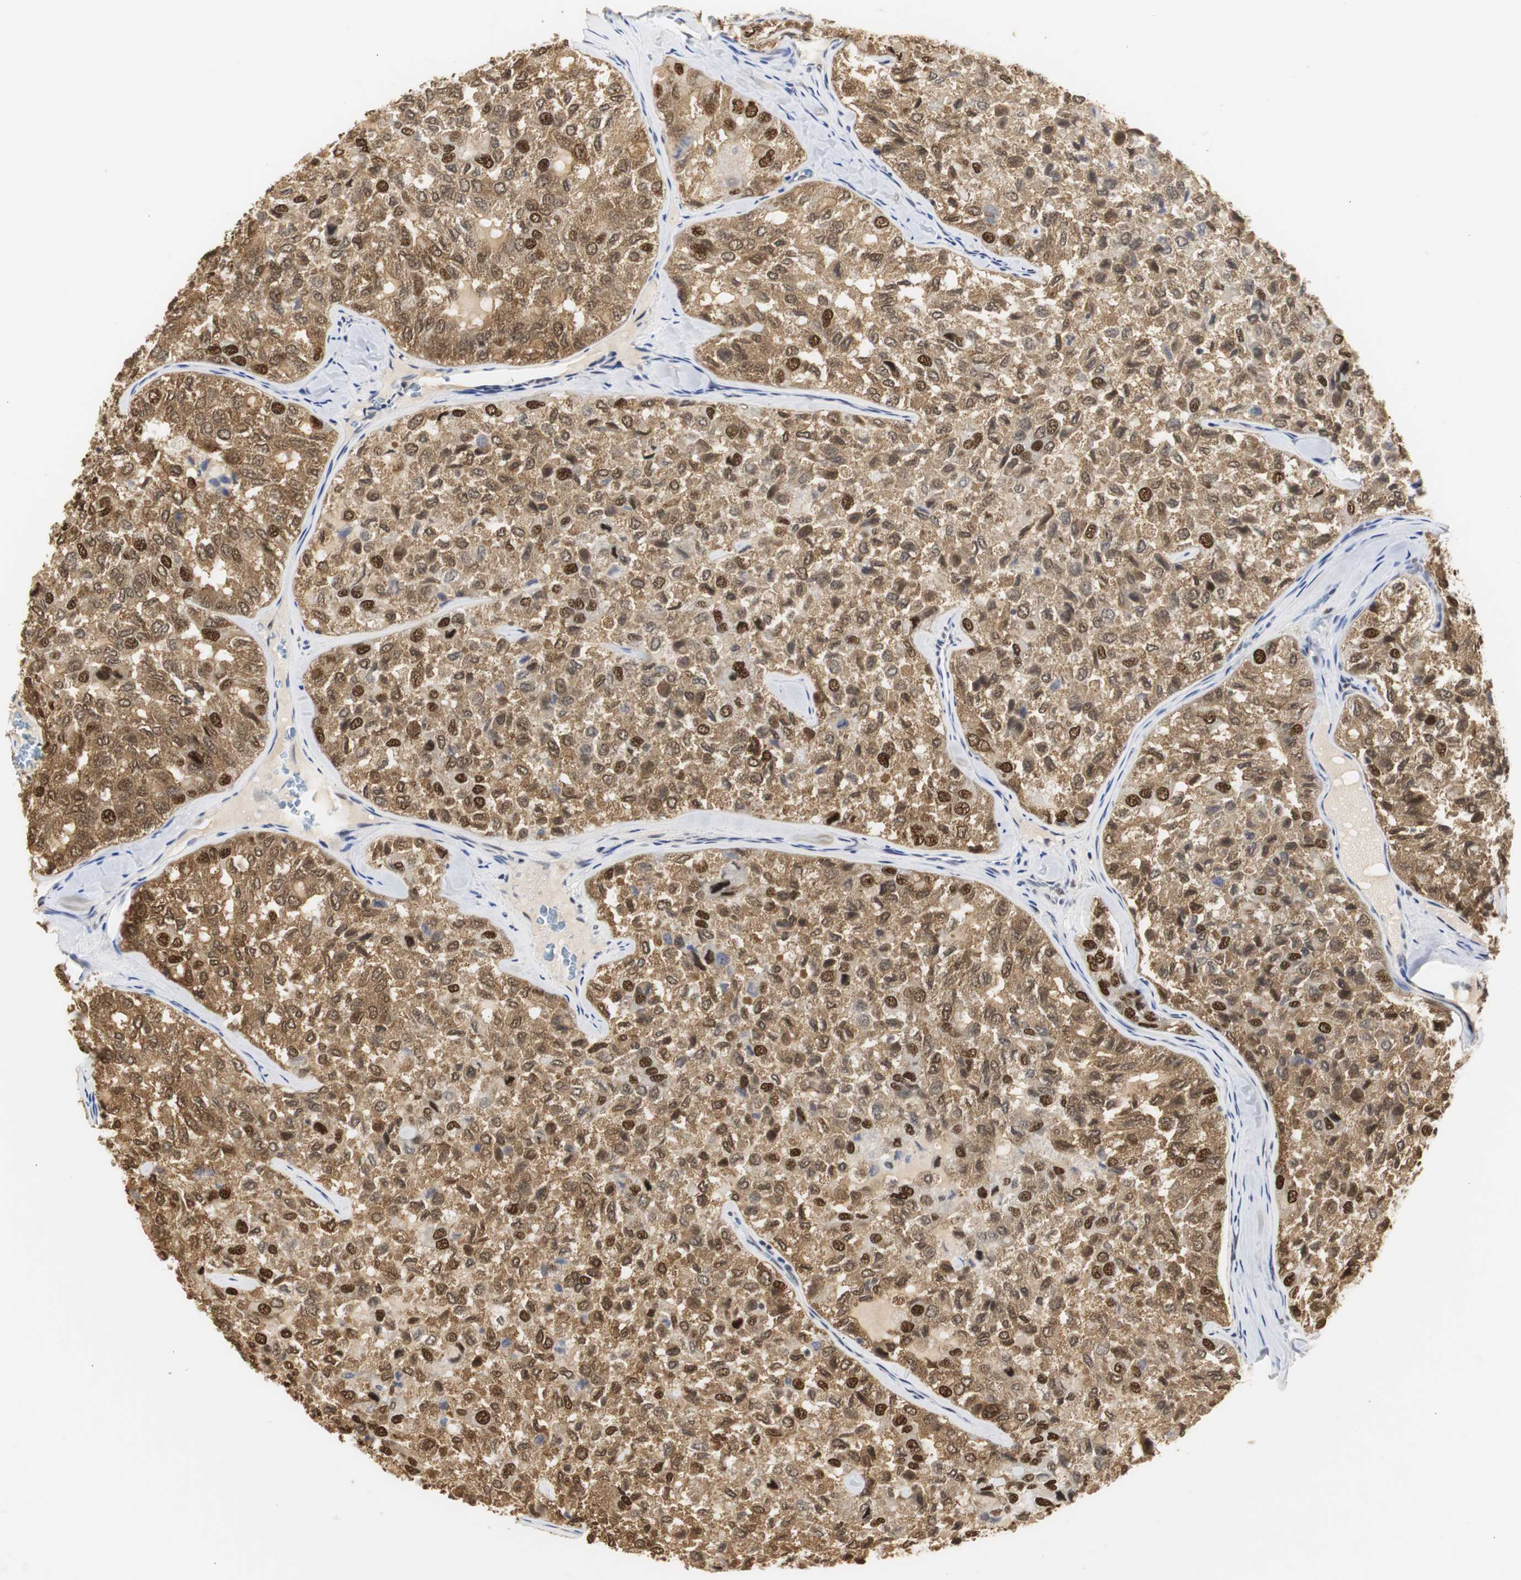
{"staining": {"intensity": "strong", "quantity": ">75%", "location": "cytoplasmic/membranous,nuclear"}, "tissue": "thyroid cancer", "cell_type": "Tumor cells", "image_type": "cancer", "snomed": [{"axis": "morphology", "description": "Follicular adenoma carcinoma, NOS"}, {"axis": "topography", "description": "Thyroid gland"}], "caption": "Brown immunohistochemical staining in follicular adenoma carcinoma (thyroid) demonstrates strong cytoplasmic/membranous and nuclear expression in about >75% of tumor cells. (Stains: DAB in brown, nuclei in blue, Microscopy: brightfield microscopy at high magnification).", "gene": "ZFC3H1", "patient": {"sex": "male", "age": 75}}